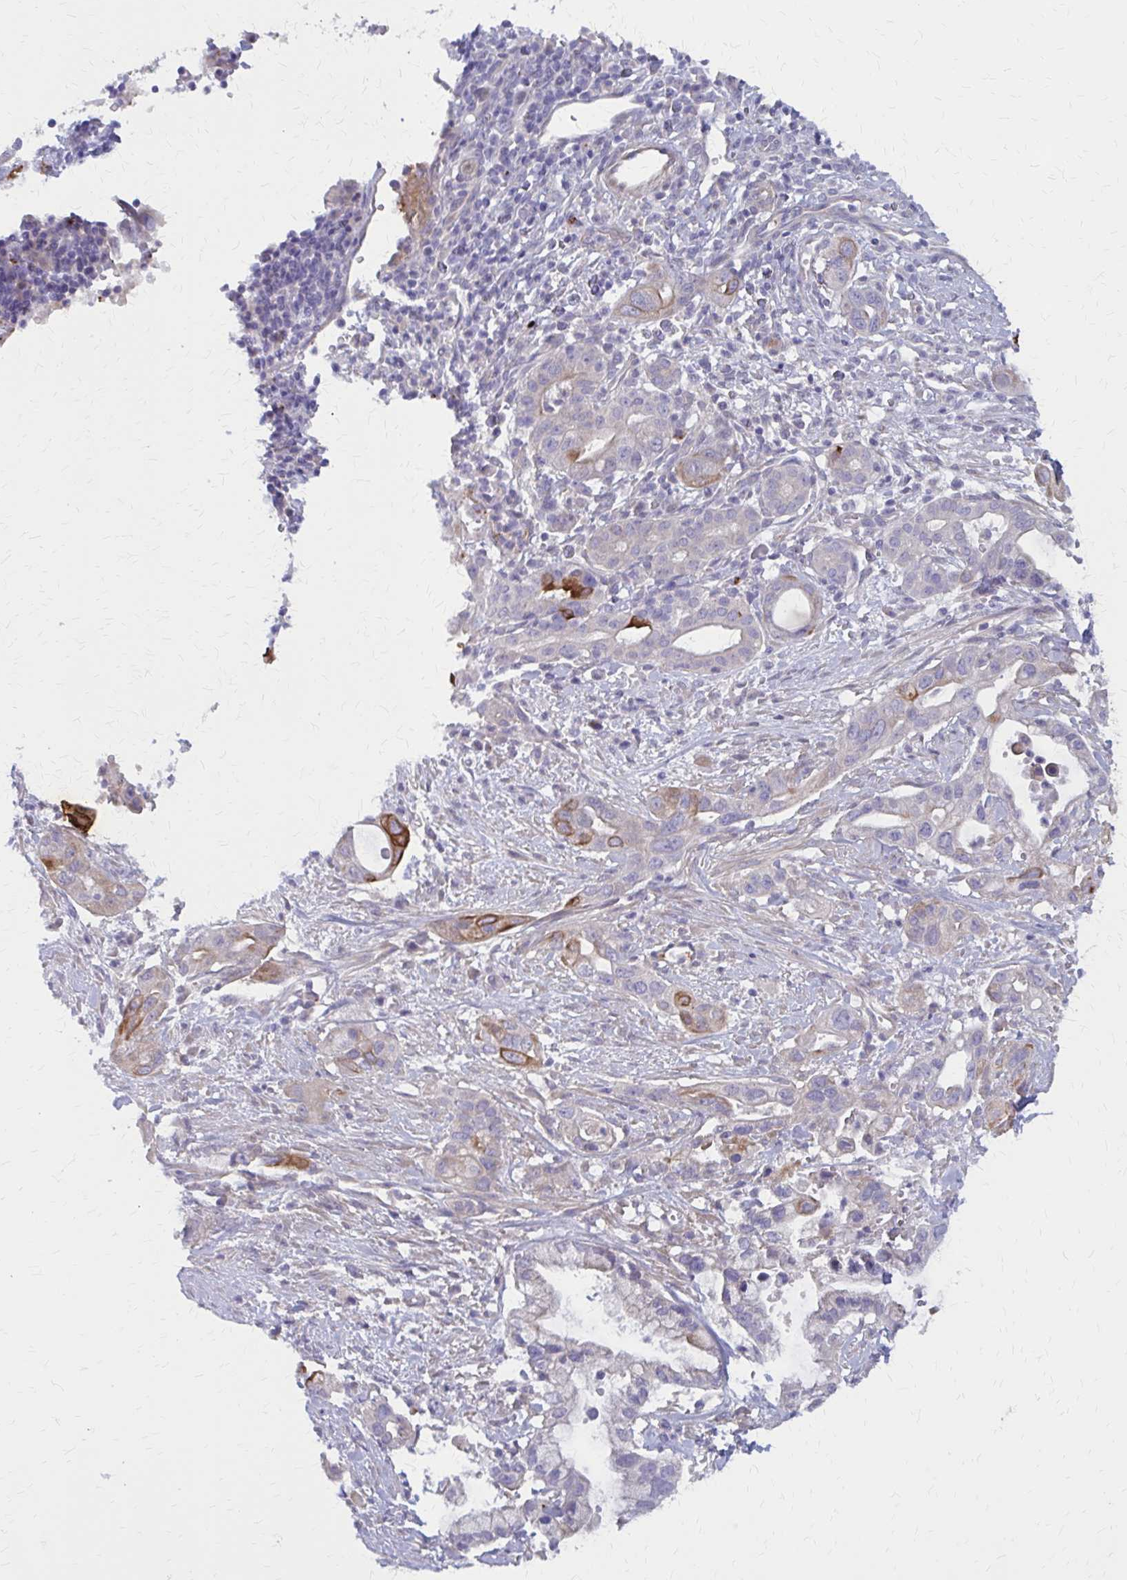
{"staining": {"intensity": "moderate", "quantity": "<25%", "location": "cytoplasmic/membranous"}, "tissue": "pancreatic cancer", "cell_type": "Tumor cells", "image_type": "cancer", "snomed": [{"axis": "morphology", "description": "Adenocarcinoma, NOS"}, {"axis": "topography", "description": "Pancreas"}], "caption": "Immunohistochemistry histopathology image of neoplastic tissue: pancreatic cancer stained using immunohistochemistry (IHC) displays low levels of moderate protein expression localized specifically in the cytoplasmic/membranous of tumor cells, appearing as a cytoplasmic/membranous brown color.", "gene": "GLYATL2", "patient": {"sex": "male", "age": 44}}